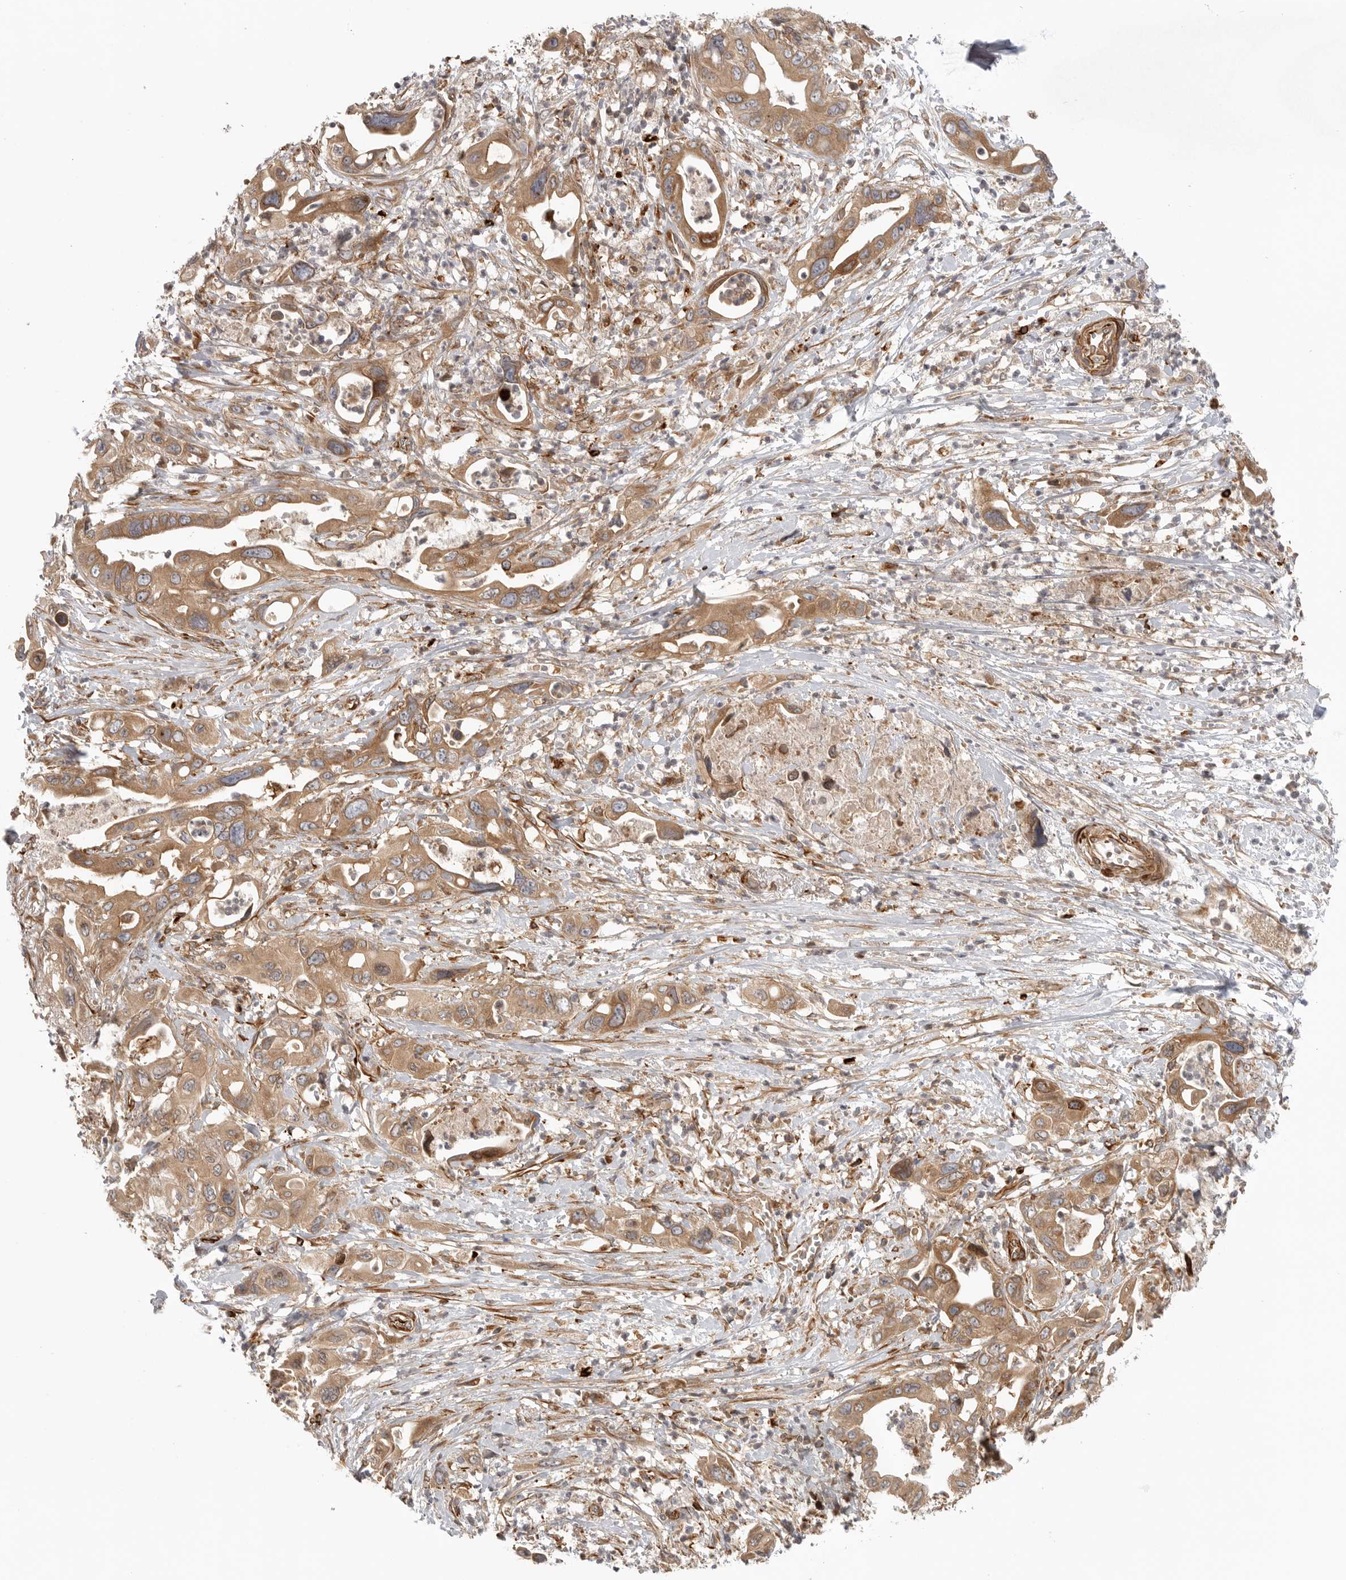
{"staining": {"intensity": "moderate", "quantity": ">75%", "location": "cytoplasmic/membranous"}, "tissue": "pancreatic cancer", "cell_type": "Tumor cells", "image_type": "cancer", "snomed": [{"axis": "morphology", "description": "Adenocarcinoma, NOS"}, {"axis": "topography", "description": "Pancreas"}], "caption": "Brown immunohistochemical staining in human pancreatic cancer demonstrates moderate cytoplasmic/membranous staining in about >75% of tumor cells.", "gene": "CCPG1", "patient": {"sex": "male", "age": 66}}